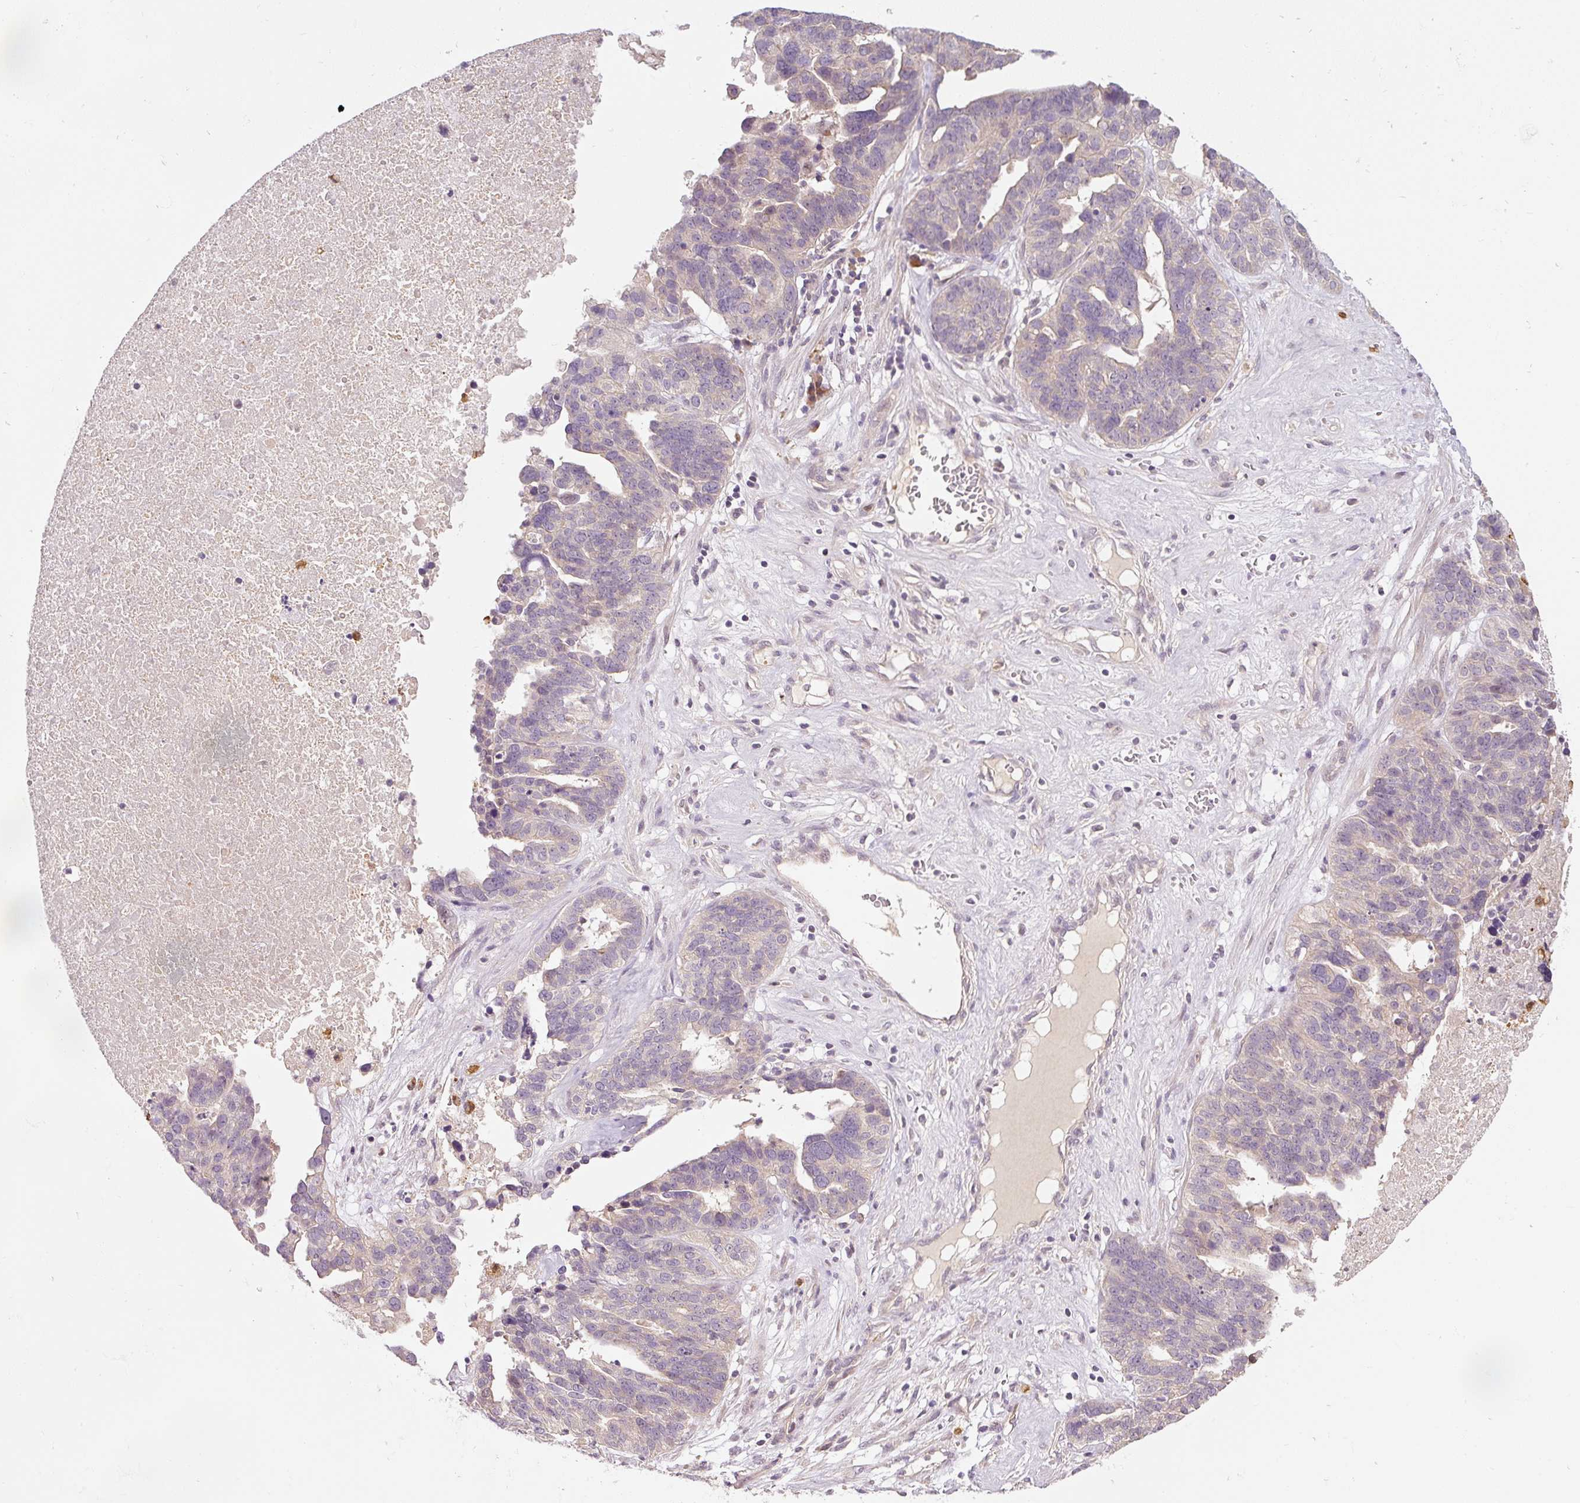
{"staining": {"intensity": "negative", "quantity": "none", "location": "none"}, "tissue": "ovarian cancer", "cell_type": "Tumor cells", "image_type": "cancer", "snomed": [{"axis": "morphology", "description": "Cystadenocarcinoma, serous, NOS"}, {"axis": "topography", "description": "Ovary"}], "caption": "Ovarian cancer stained for a protein using IHC exhibits no positivity tumor cells.", "gene": "CTTNBP2", "patient": {"sex": "female", "age": 59}}